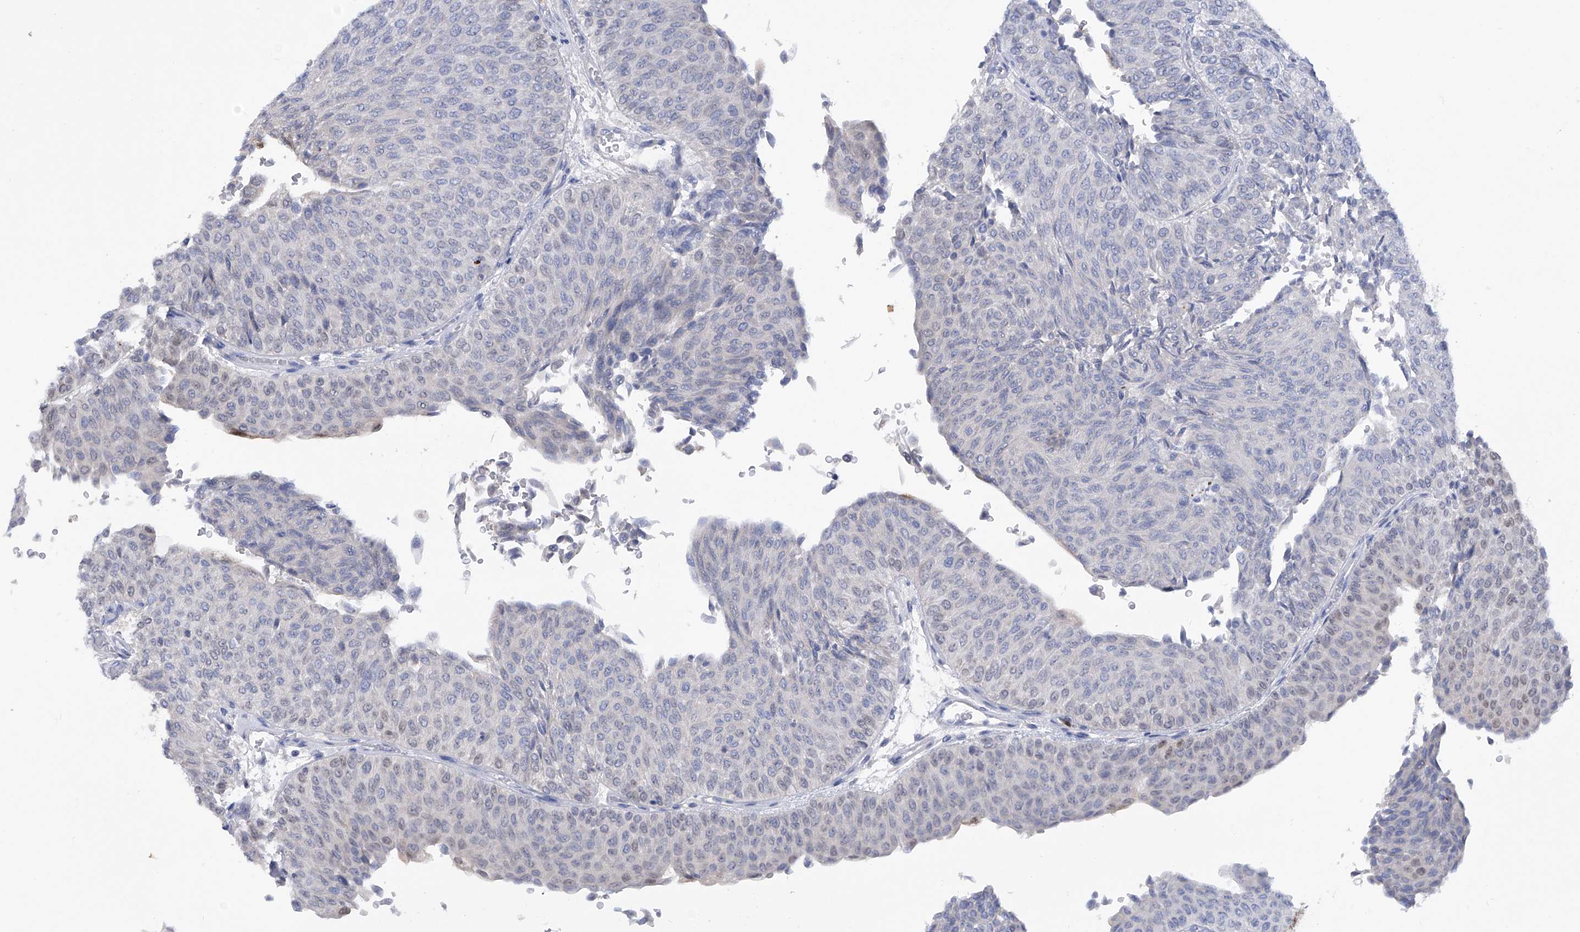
{"staining": {"intensity": "moderate", "quantity": "25%-75%", "location": "nuclear"}, "tissue": "urothelial cancer", "cell_type": "Tumor cells", "image_type": "cancer", "snomed": [{"axis": "morphology", "description": "Urothelial carcinoma, Low grade"}, {"axis": "topography", "description": "Urinary bladder"}], "caption": "Urothelial cancer stained with immunohistochemistry (IHC) shows moderate nuclear staining in about 25%-75% of tumor cells.", "gene": "PHF20", "patient": {"sex": "male", "age": 78}}